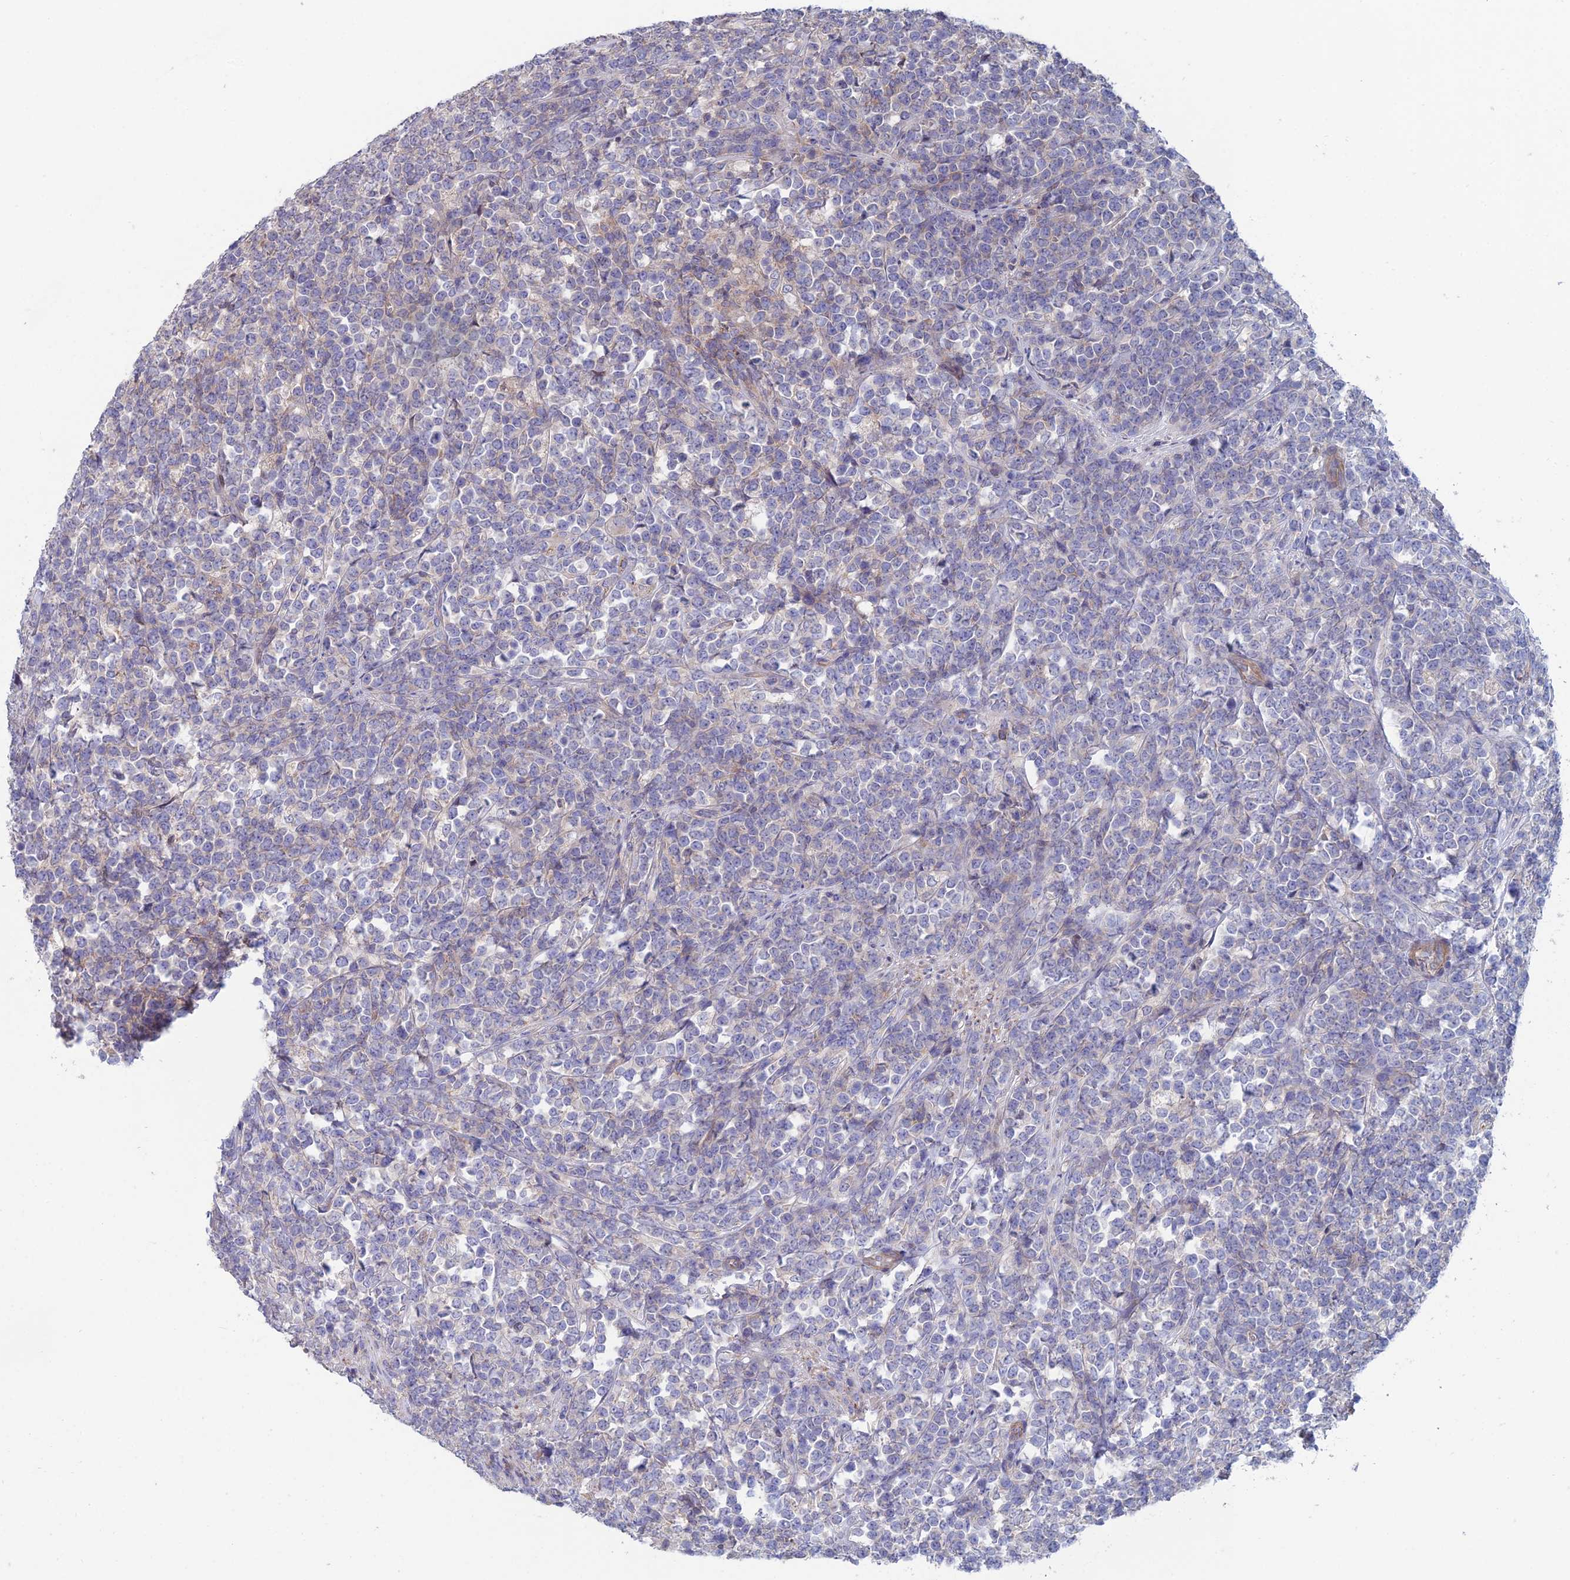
{"staining": {"intensity": "negative", "quantity": "none", "location": "none"}, "tissue": "lymphoma", "cell_type": "Tumor cells", "image_type": "cancer", "snomed": [{"axis": "morphology", "description": "Malignant lymphoma, non-Hodgkin's type, High grade"}, {"axis": "topography", "description": "Small intestine"}], "caption": "DAB immunohistochemical staining of human lymphoma reveals no significant positivity in tumor cells. Nuclei are stained in blue.", "gene": "USP37", "patient": {"sex": "male", "age": 8}}